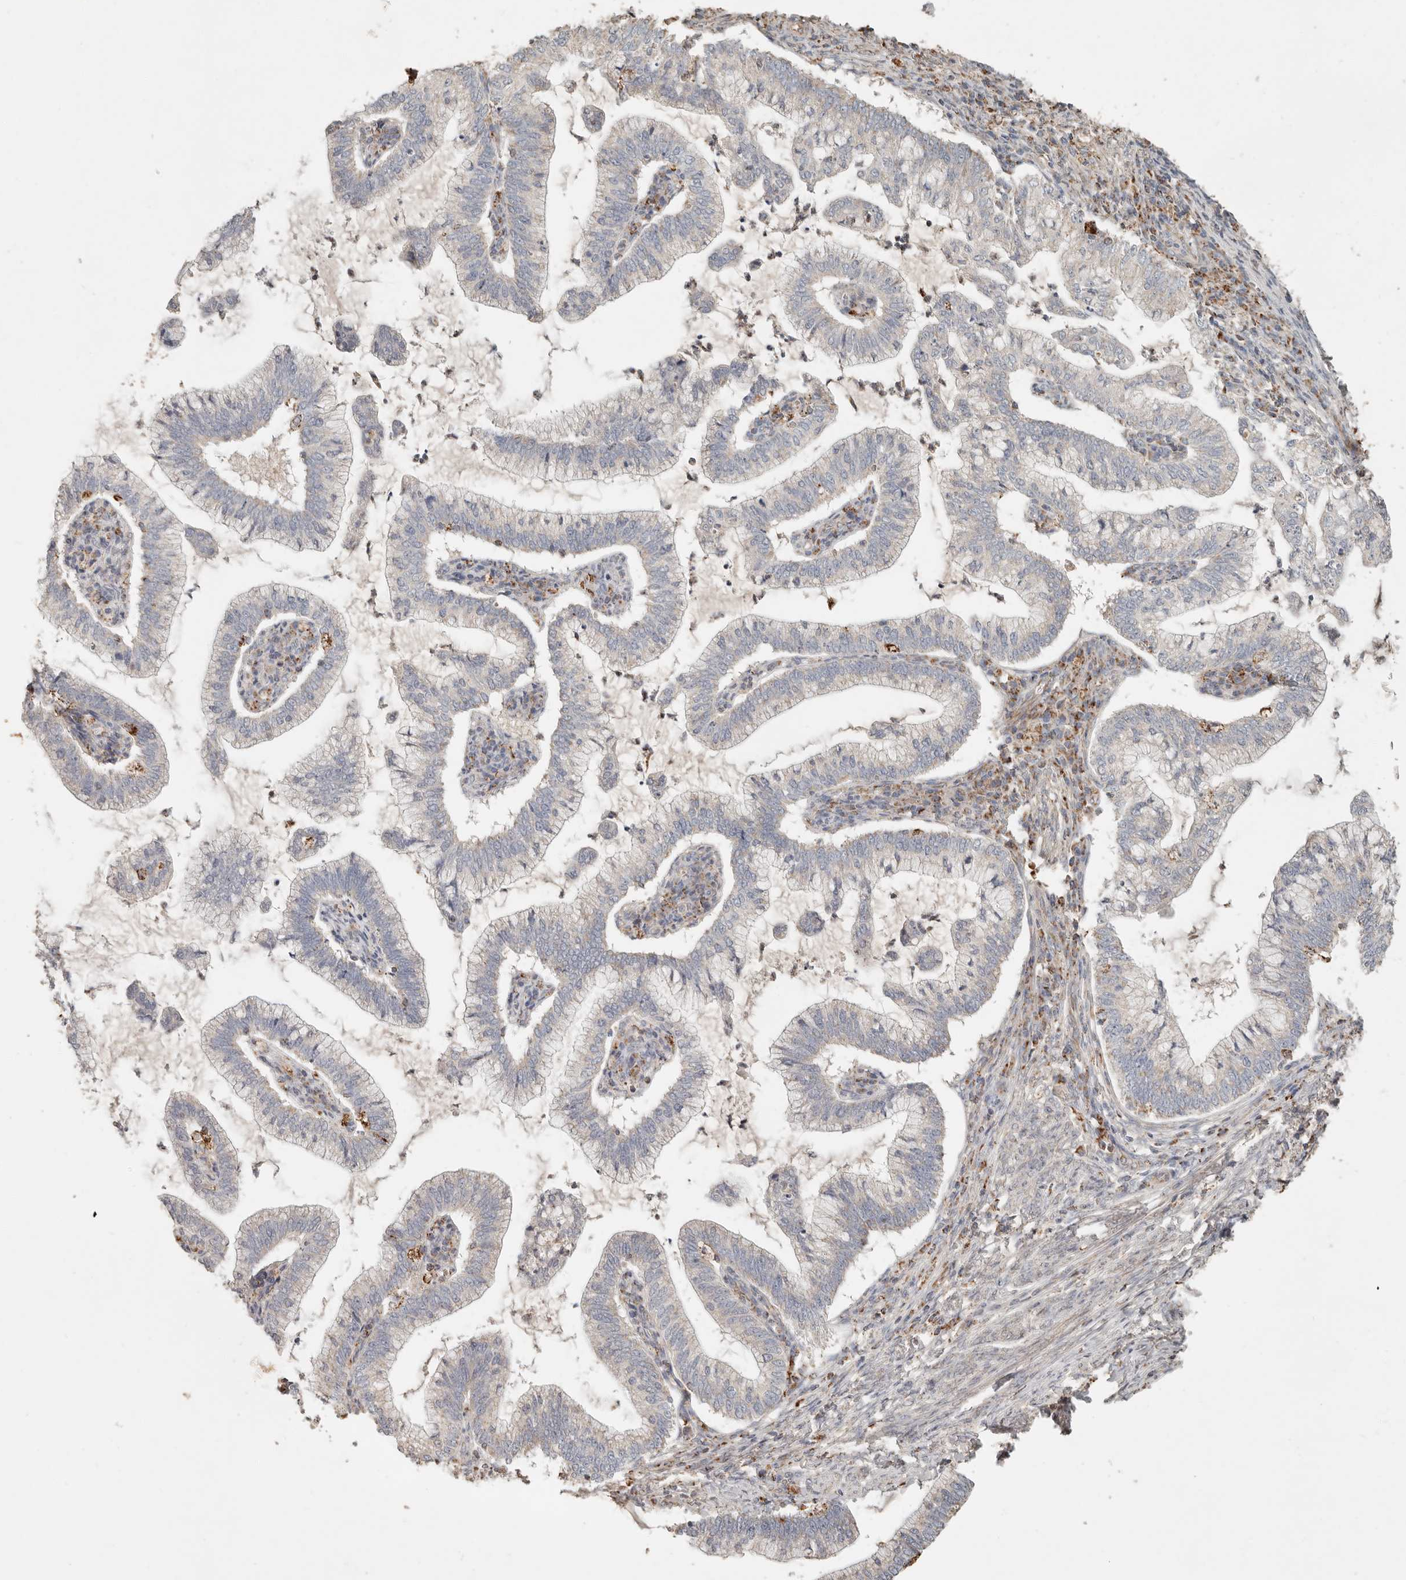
{"staining": {"intensity": "negative", "quantity": "none", "location": "none"}, "tissue": "cervical cancer", "cell_type": "Tumor cells", "image_type": "cancer", "snomed": [{"axis": "morphology", "description": "Adenocarcinoma, NOS"}, {"axis": "topography", "description": "Cervix"}], "caption": "Immunohistochemistry image of neoplastic tissue: cervical adenocarcinoma stained with DAB (3,3'-diaminobenzidine) displays no significant protein staining in tumor cells.", "gene": "ARHGEF10L", "patient": {"sex": "female", "age": 36}}